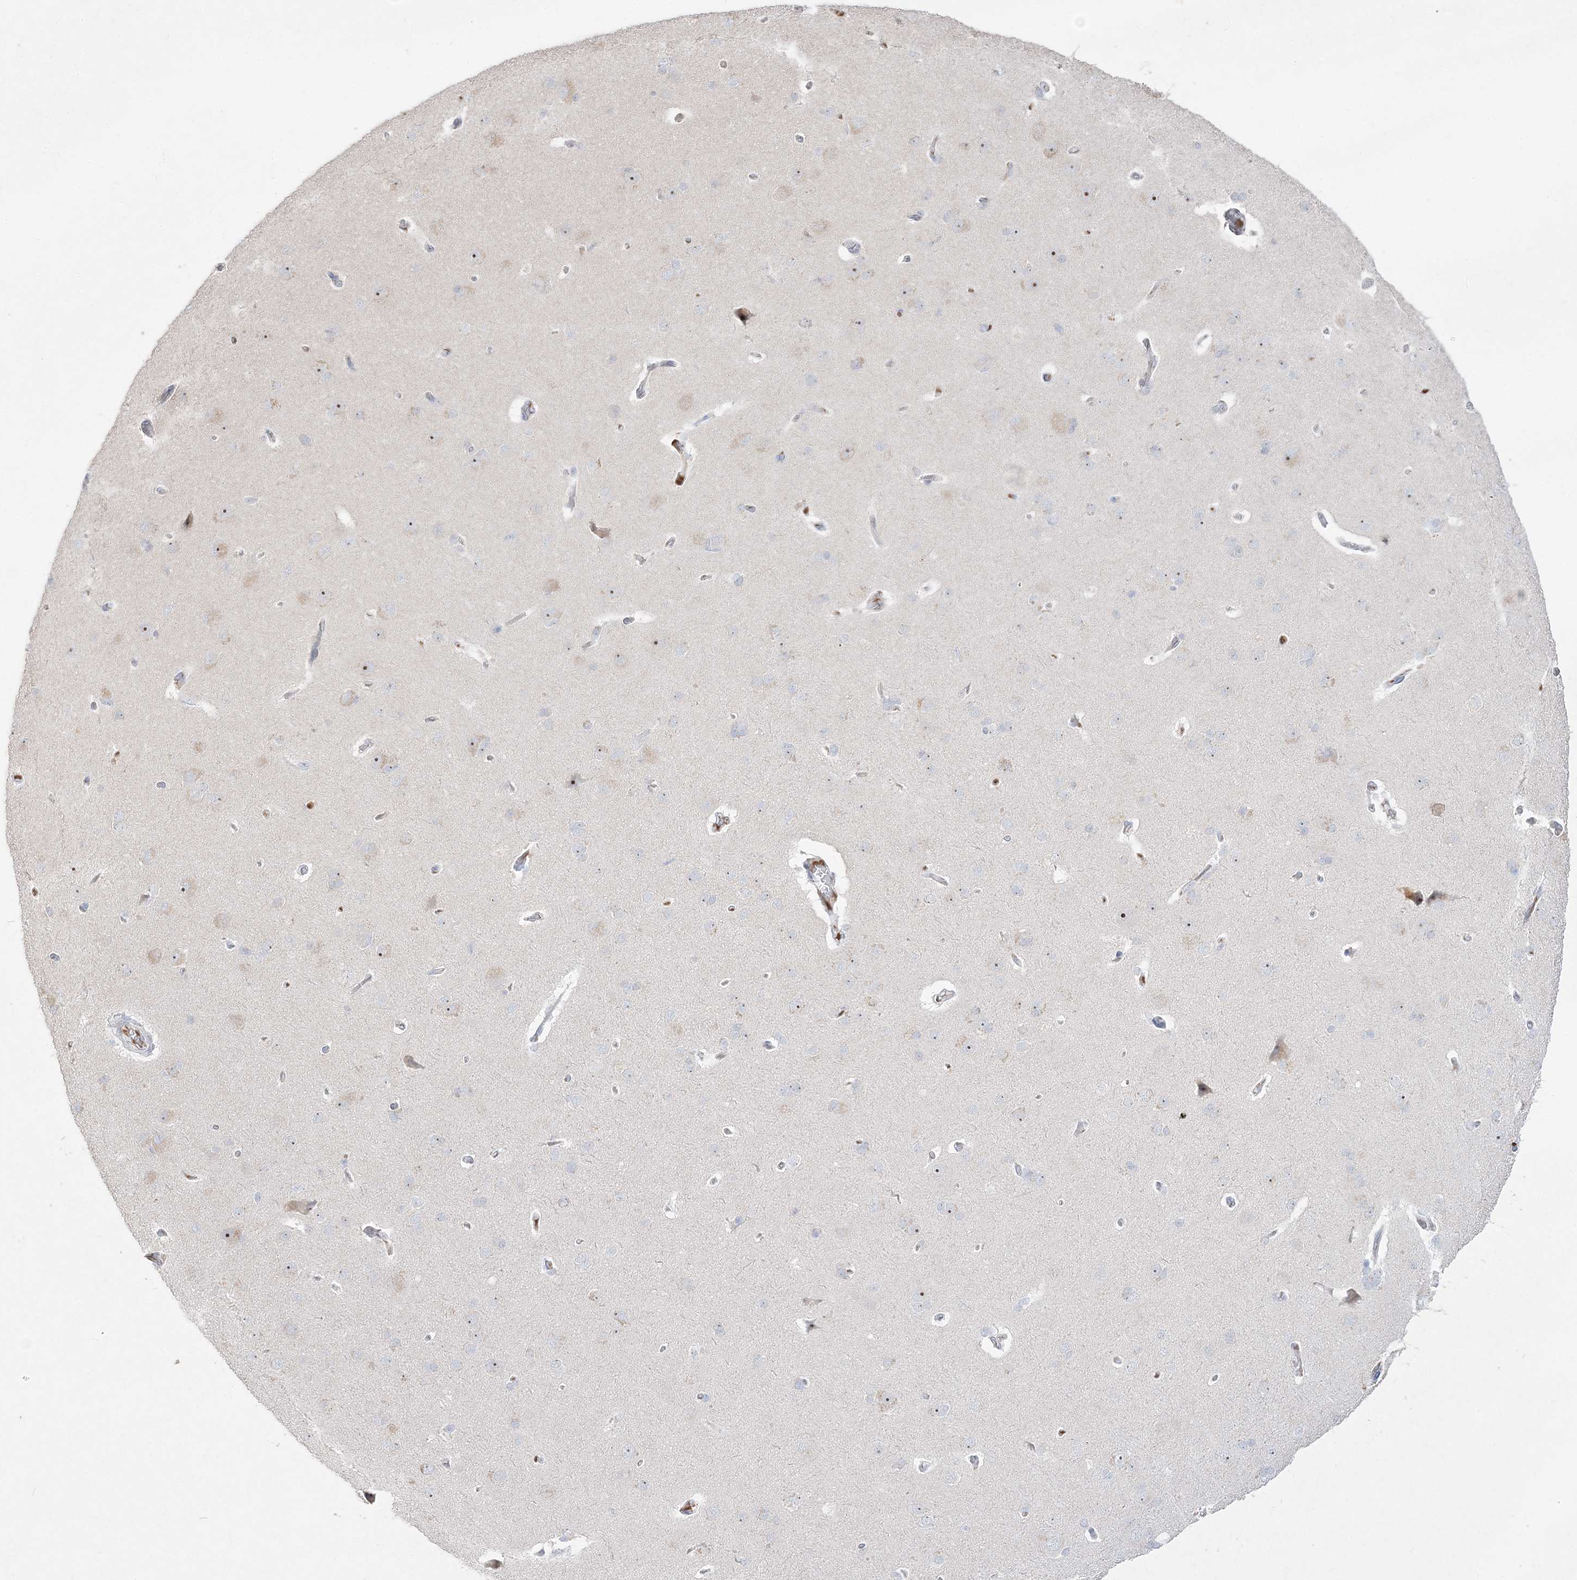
{"staining": {"intensity": "negative", "quantity": "none", "location": "none"}, "tissue": "cerebral cortex", "cell_type": "Endothelial cells", "image_type": "normal", "snomed": [{"axis": "morphology", "description": "Normal tissue, NOS"}, {"axis": "topography", "description": "Cerebral cortex"}], "caption": "This micrograph is of unremarkable cerebral cortex stained with IHC to label a protein in brown with the nuclei are counter-stained blue. There is no expression in endothelial cells.", "gene": "NOP16", "patient": {"sex": "male", "age": 62}}